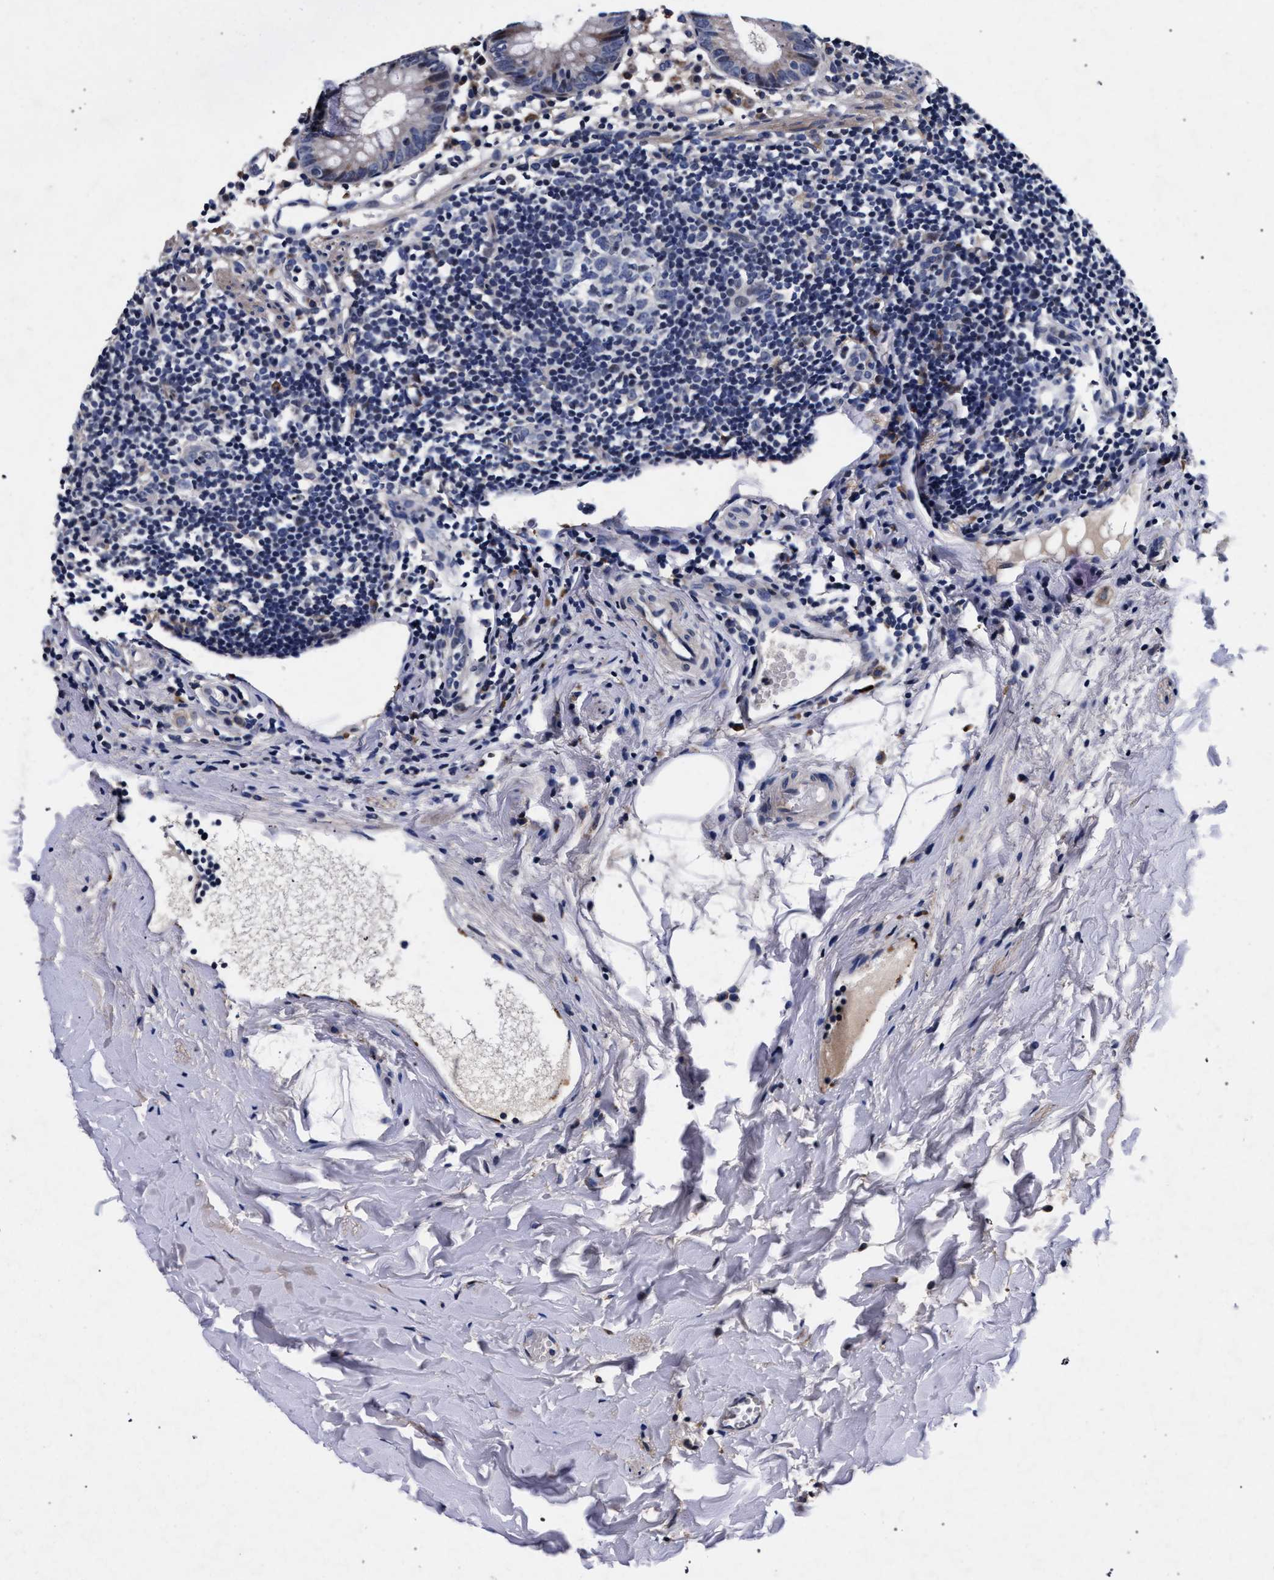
{"staining": {"intensity": "weak", "quantity": "<25%", "location": "cytoplasmic/membranous"}, "tissue": "appendix", "cell_type": "Glandular cells", "image_type": "normal", "snomed": [{"axis": "morphology", "description": "Normal tissue, NOS"}, {"axis": "topography", "description": "Appendix"}], "caption": "A high-resolution image shows IHC staining of normal appendix, which exhibits no significant expression in glandular cells.", "gene": "CFAP95", "patient": {"sex": "female", "age": 20}}